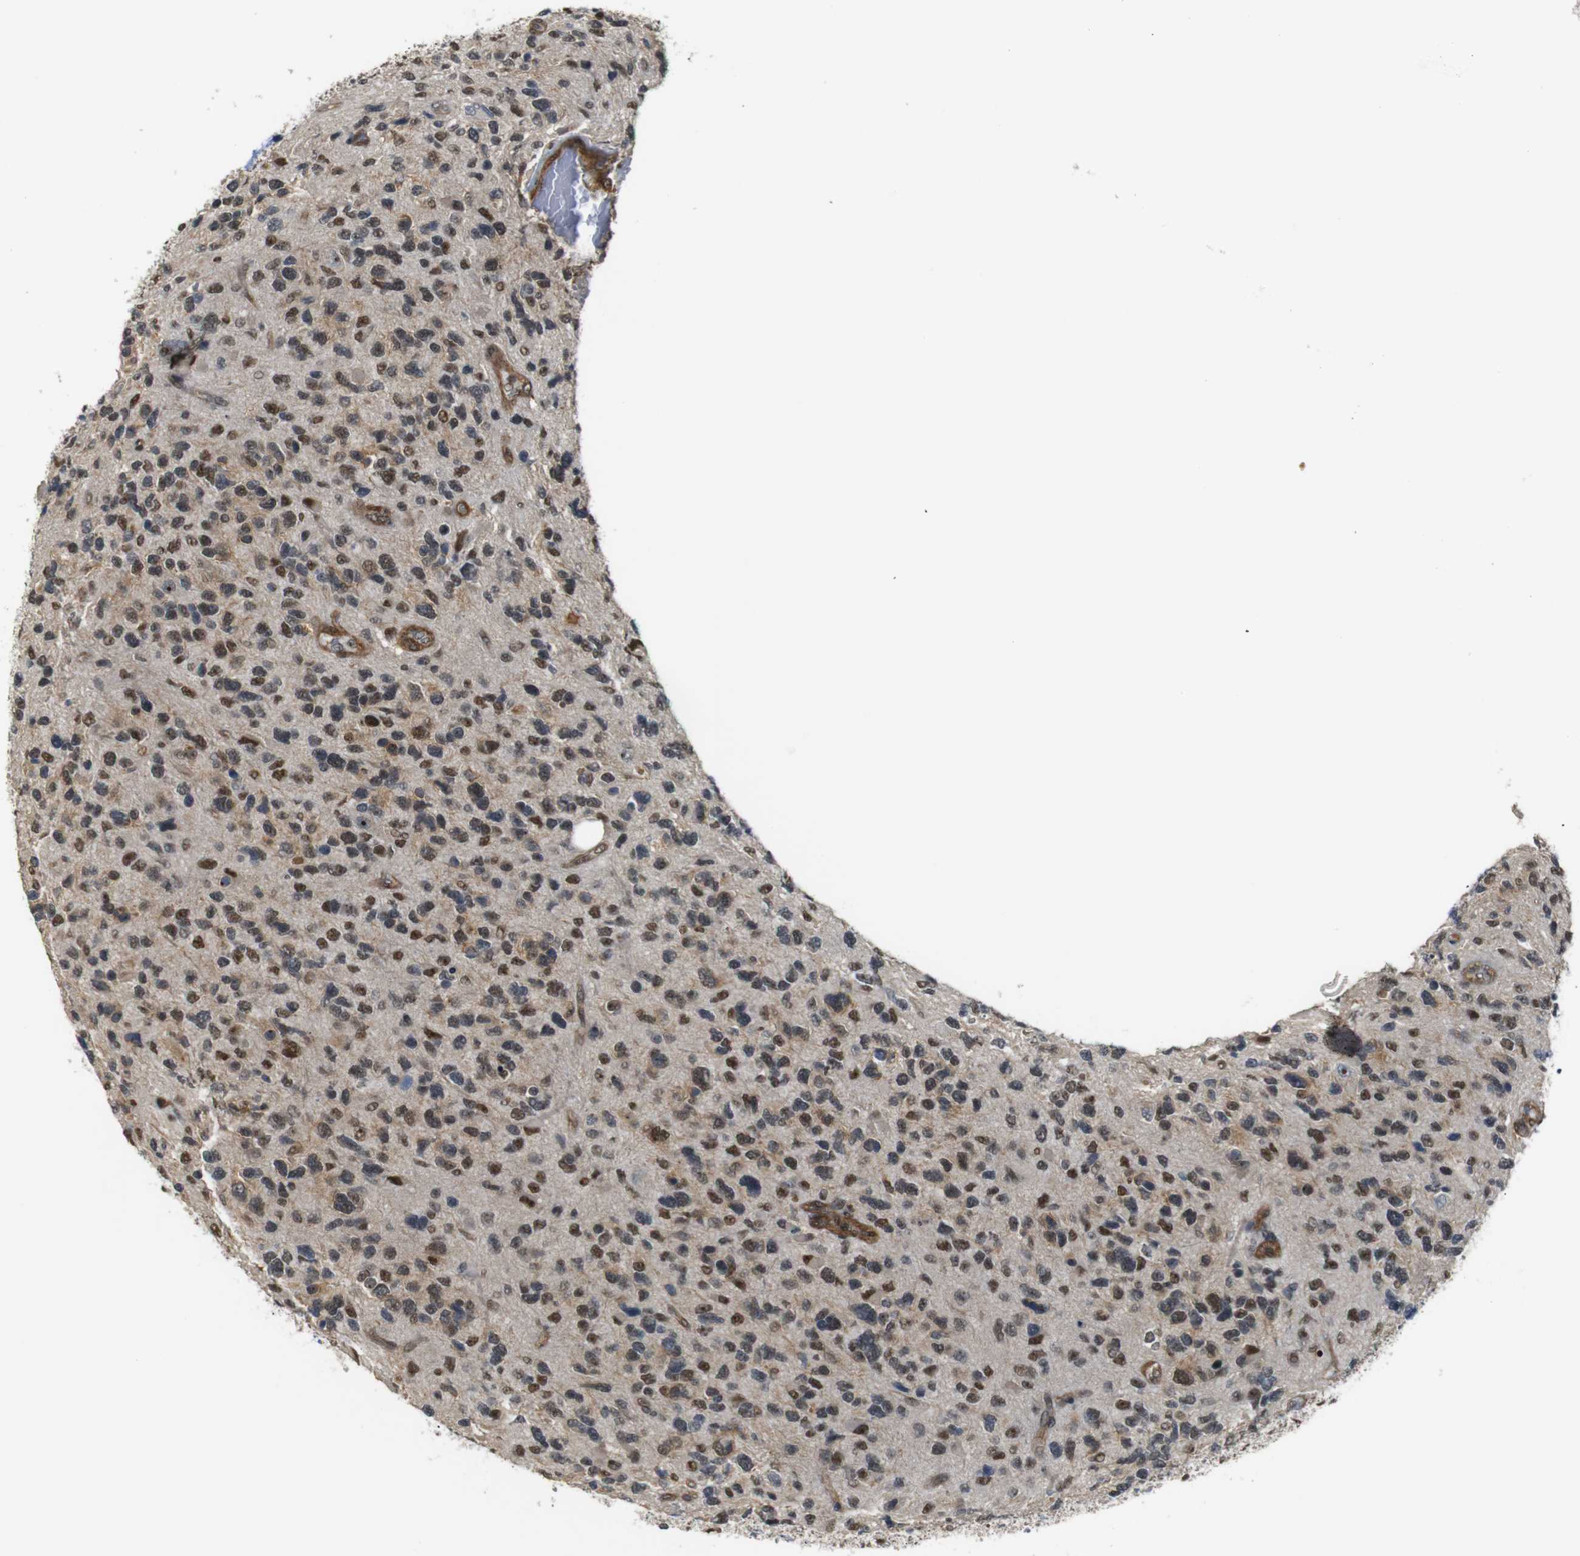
{"staining": {"intensity": "moderate", "quantity": ">75%", "location": "nuclear"}, "tissue": "glioma", "cell_type": "Tumor cells", "image_type": "cancer", "snomed": [{"axis": "morphology", "description": "Glioma, malignant, High grade"}, {"axis": "topography", "description": "Brain"}], "caption": "Glioma was stained to show a protein in brown. There is medium levels of moderate nuclear expression in about >75% of tumor cells.", "gene": "PARN", "patient": {"sex": "female", "age": 58}}